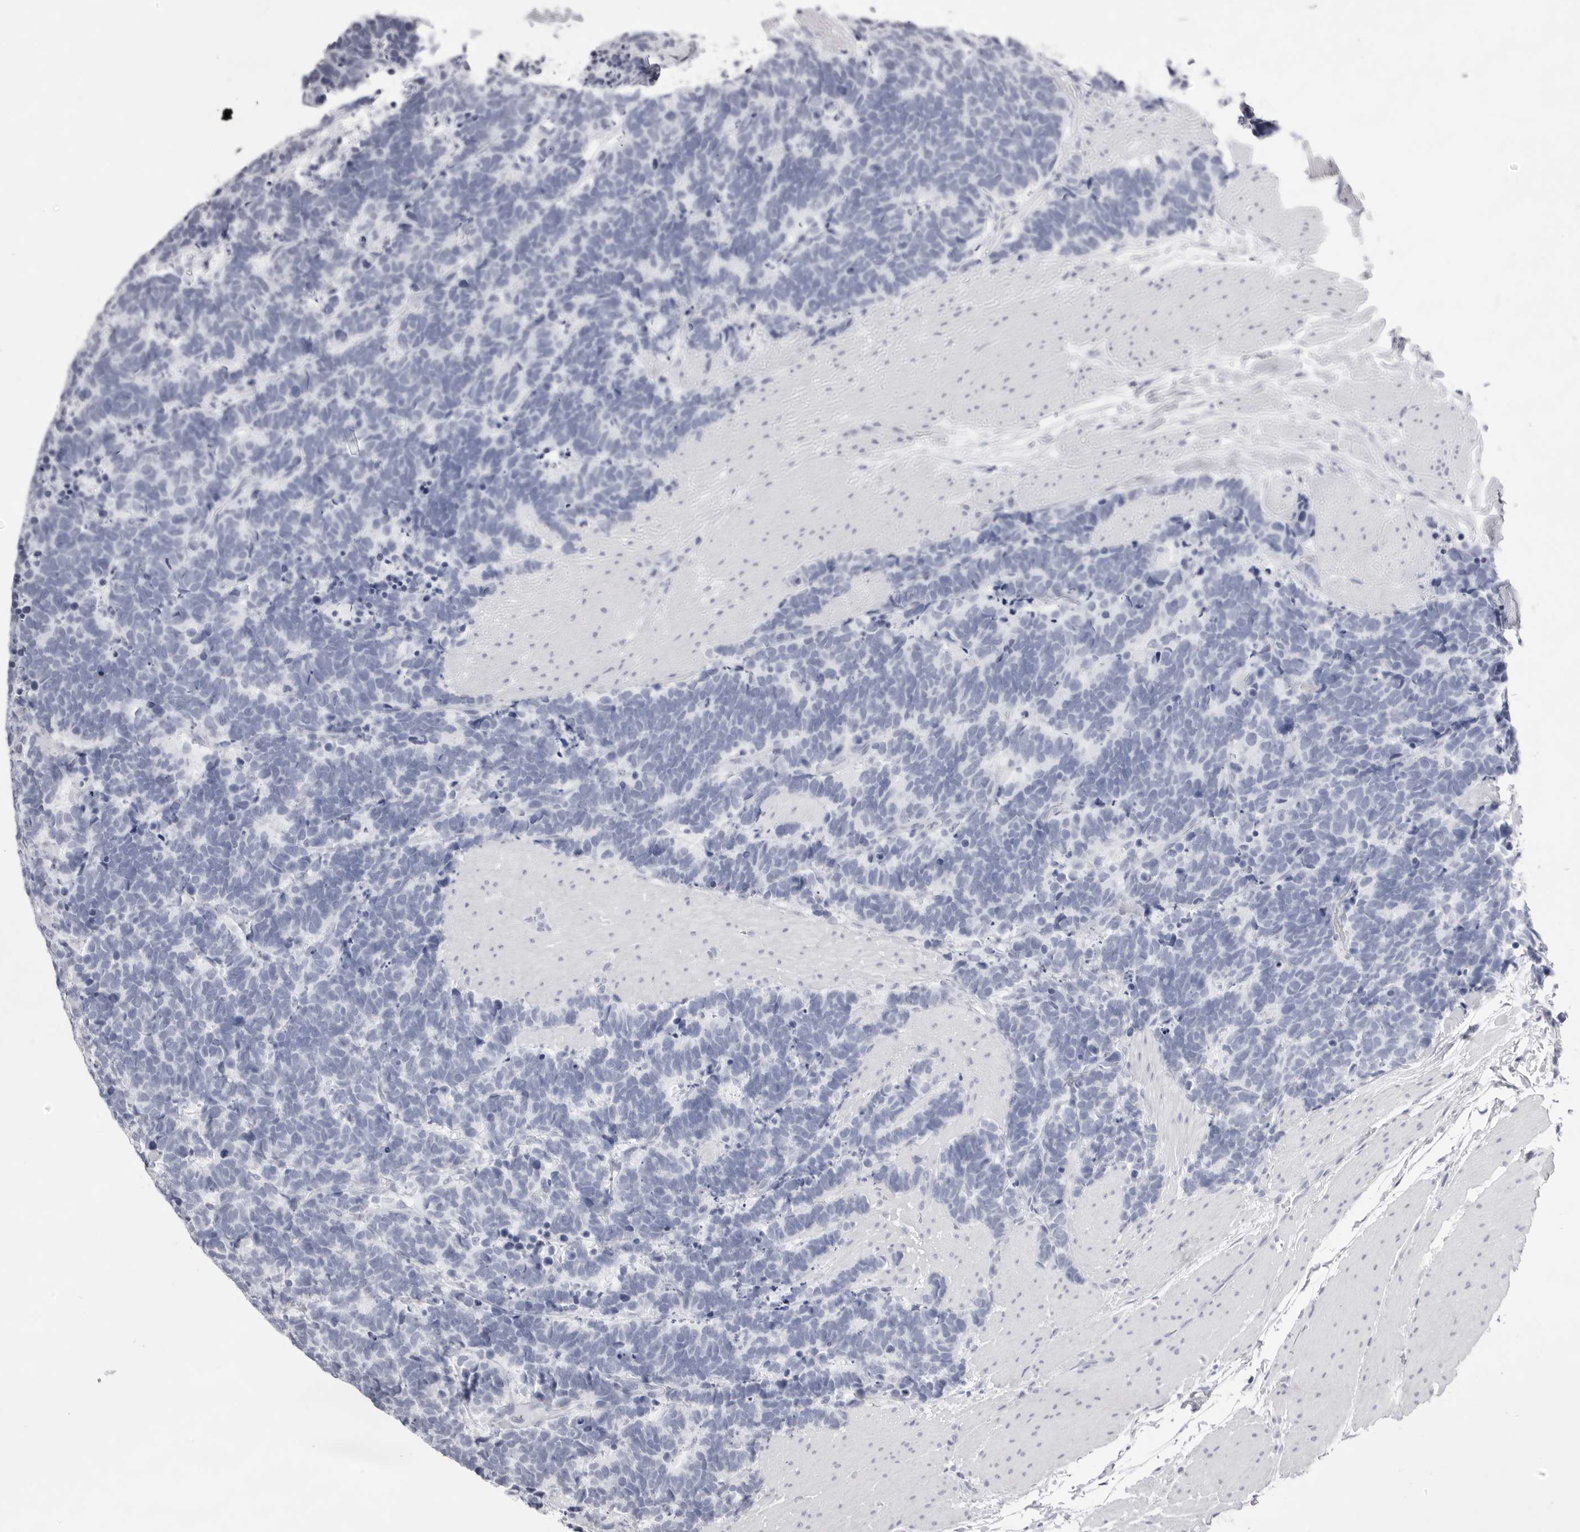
{"staining": {"intensity": "negative", "quantity": "none", "location": "none"}, "tissue": "carcinoid", "cell_type": "Tumor cells", "image_type": "cancer", "snomed": [{"axis": "morphology", "description": "Carcinoma, NOS"}, {"axis": "morphology", "description": "Carcinoid, malignant, NOS"}, {"axis": "topography", "description": "Urinary bladder"}], "caption": "This is a image of IHC staining of carcinoid, which shows no staining in tumor cells.", "gene": "TMOD4", "patient": {"sex": "male", "age": 57}}